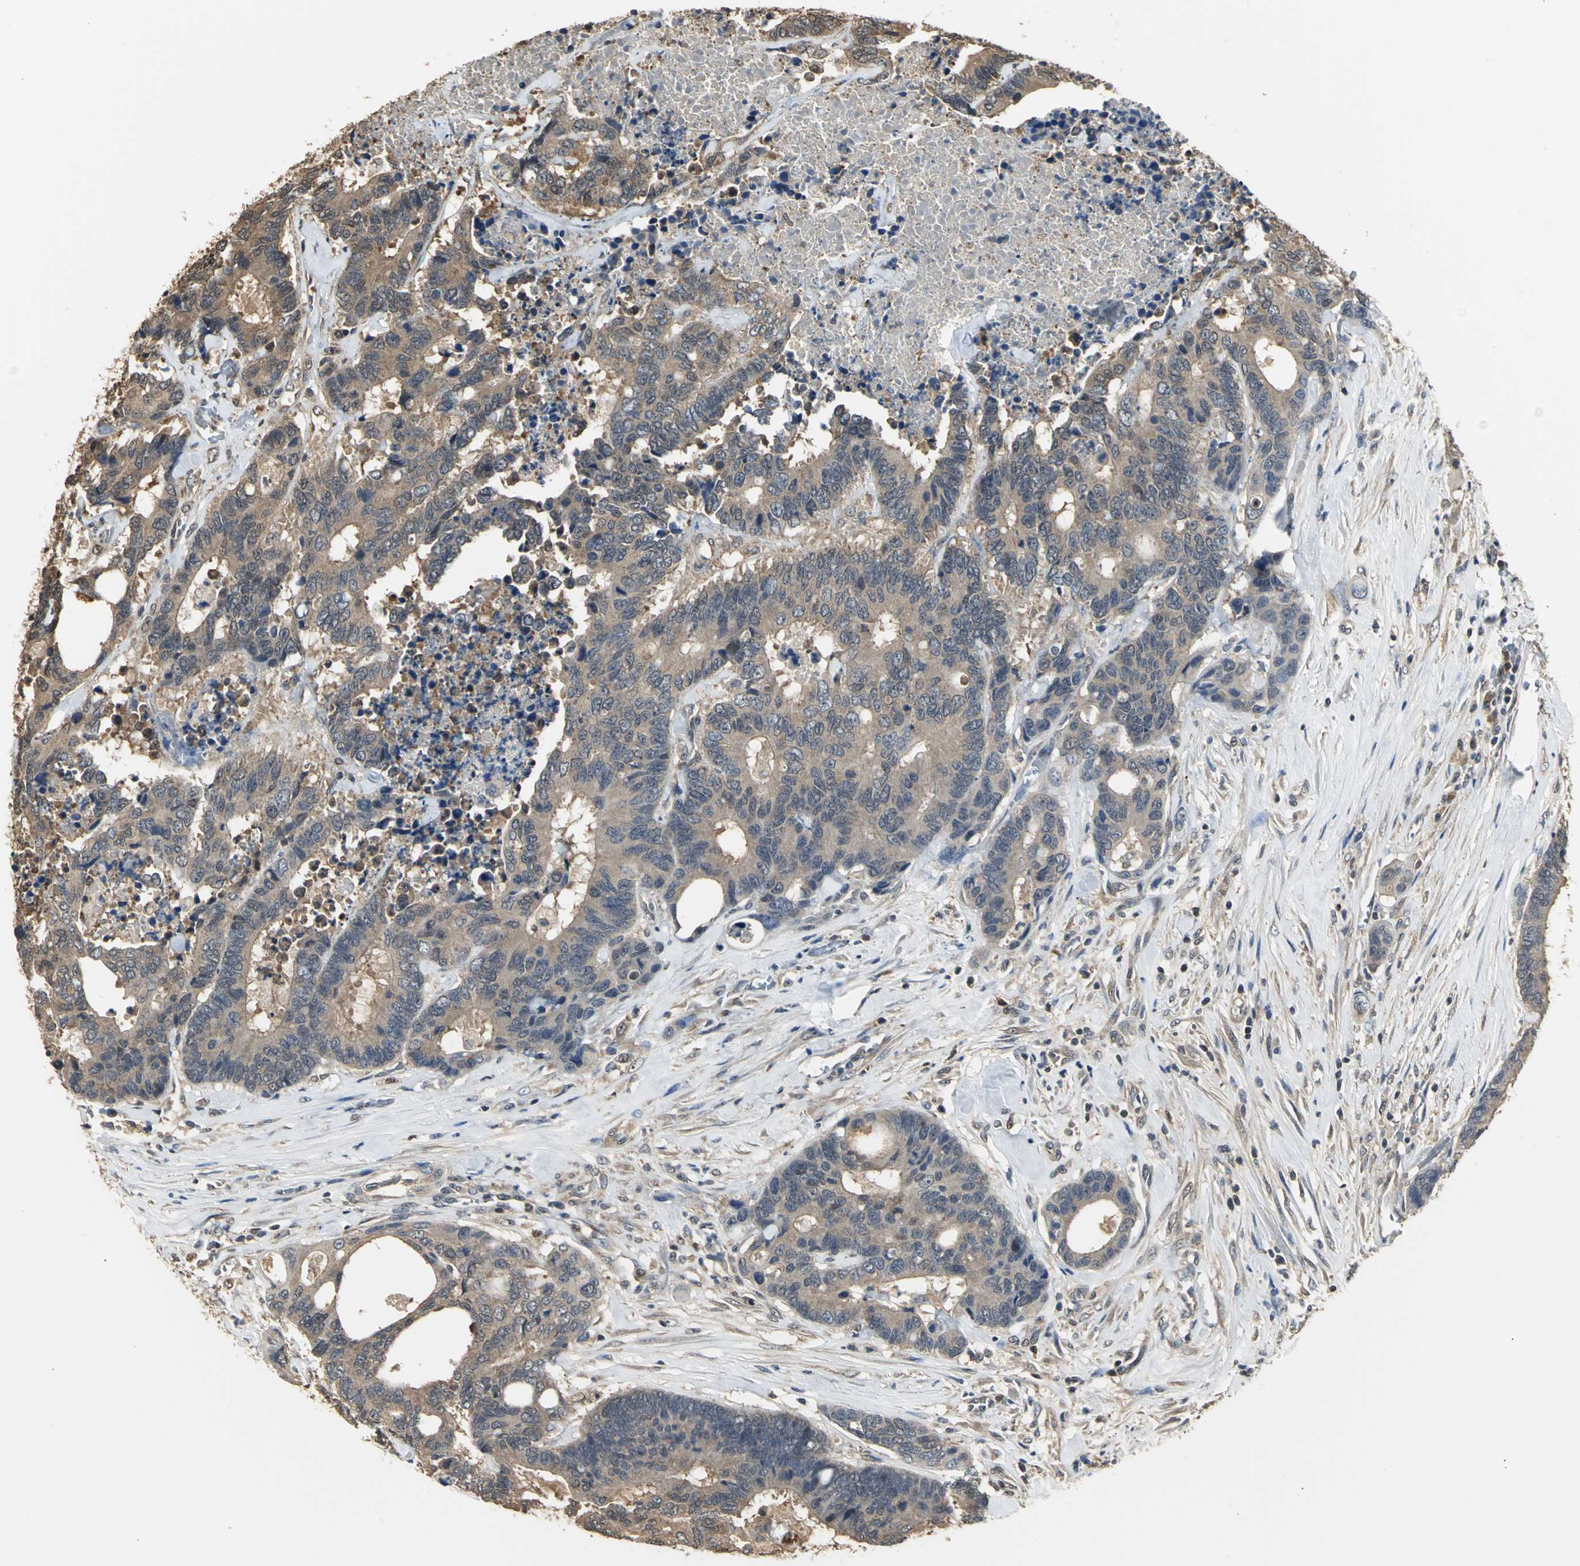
{"staining": {"intensity": "moderate", "quantity": ">75%", "location": "cytoplasmic/membranous"}, "tissue": "colorectal cancer", "cell_type": "Tumor cells", "image_type": "cancer", "snomed": [{"axis": "morphology", "description": "Adenocarcinoma, NOS"}, {"axis": "topography", "description": "Rectum"}], "caption": "Immunohistochemistry (IHC) photomicrograph of neoplastic tissue: colorectal adenocarcinoma stained using immunohistochemistry exhibits medium levels of moderate protein expression localized specifically in the cytoplasmic/membranous of tumor cells, appearing as a cytoplasmic/membranous brown color.", "gene": "PARK7", "patient": {"sex": "male", "age": 55}}